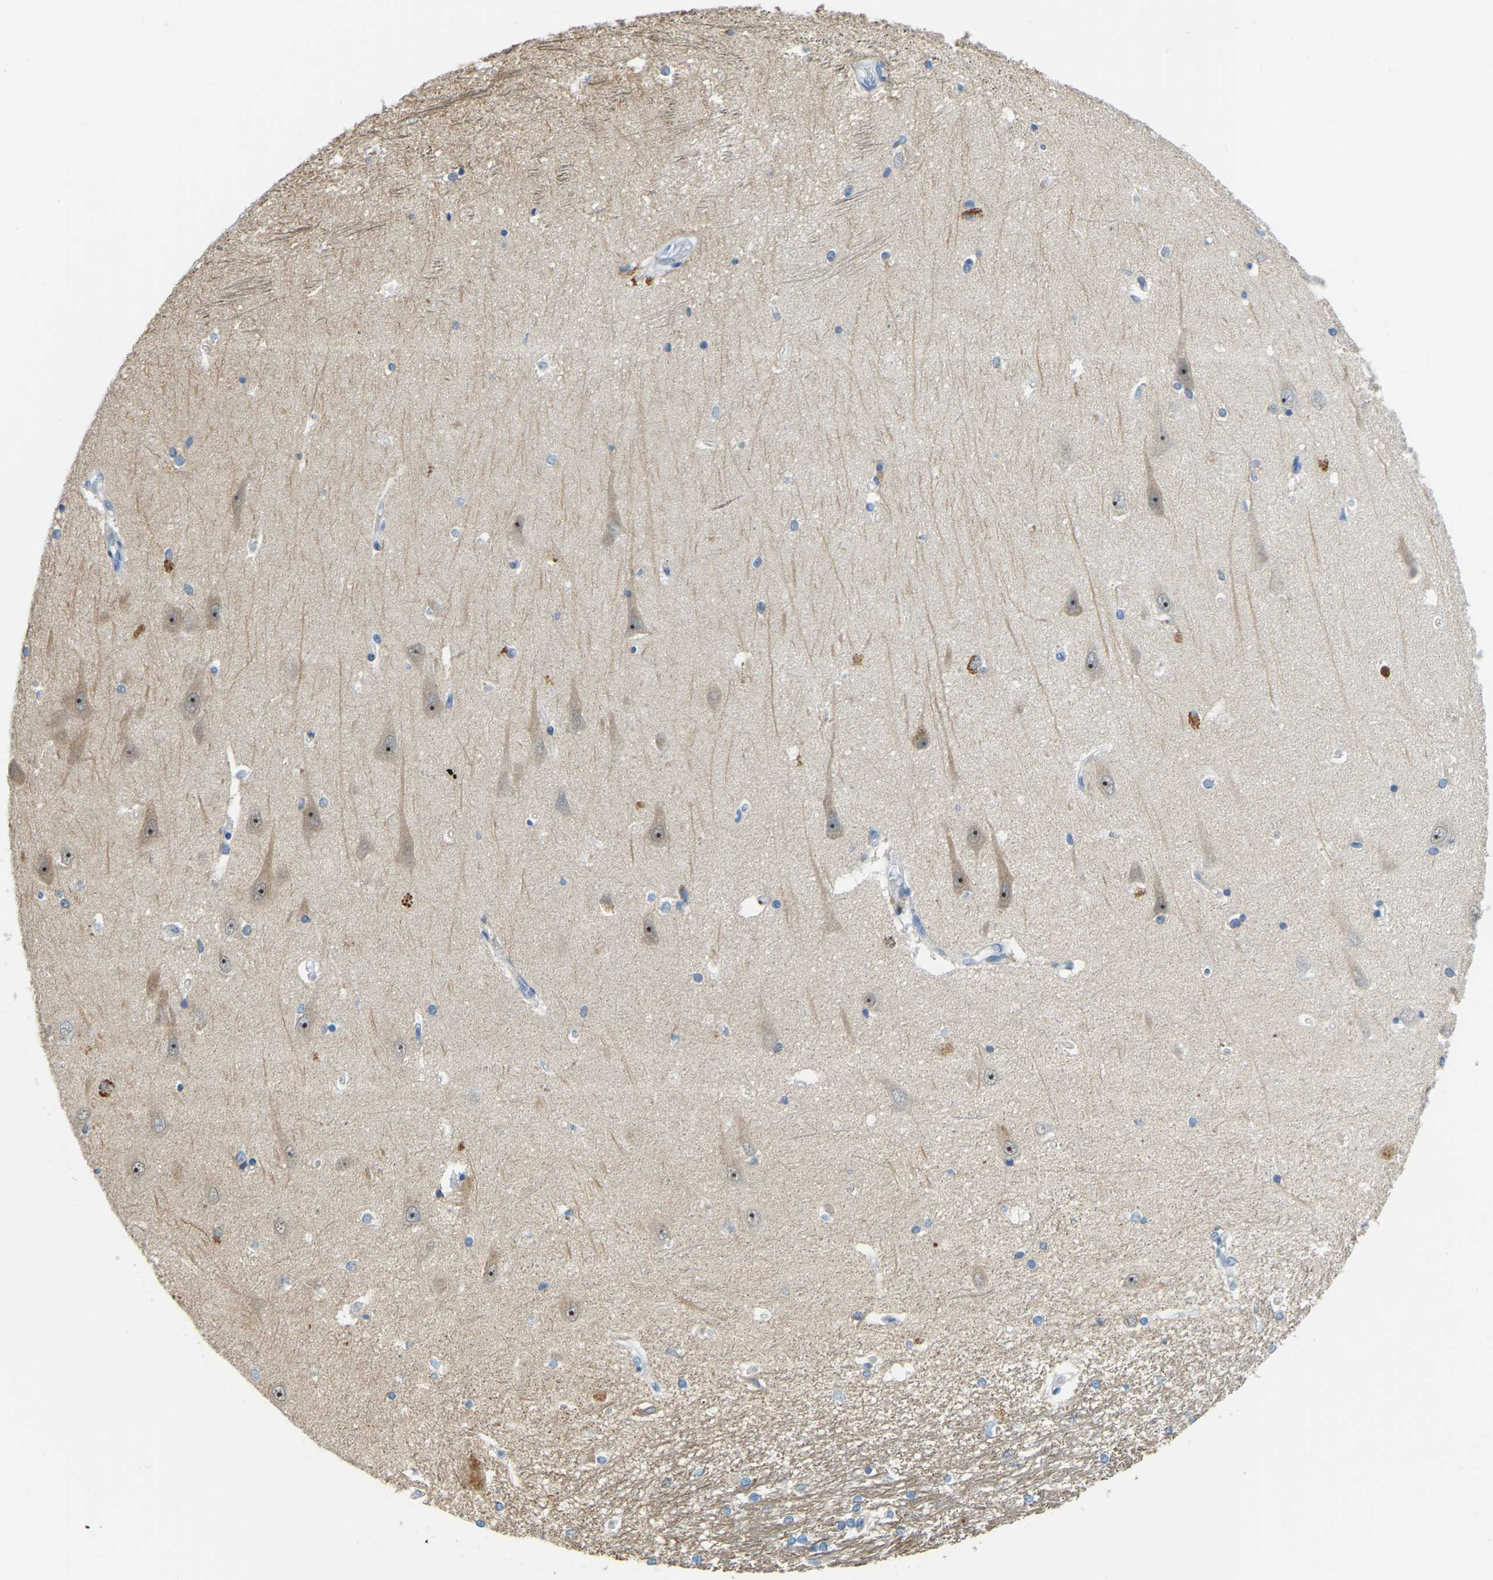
{"staining": {"intensity": "negative", "quantity": "none", "location": "none"}, "tissue": "hippocampus", "cell_type": "Glial cells", "image_type": "normal", "snomed": [{"axis": "morphology", "description": "Normal tissue, NOS"}, {"axis": "topography", "description": "Hippocampus"}], "caption": "IHC image of unremarkable hippocampus stained for a protein (brown), which reveals no expression in glial cells. (DAB IHC with hematoxylin counter stain).", "gene": "NME8", "patient": {"sex": "male", "age": 45}}